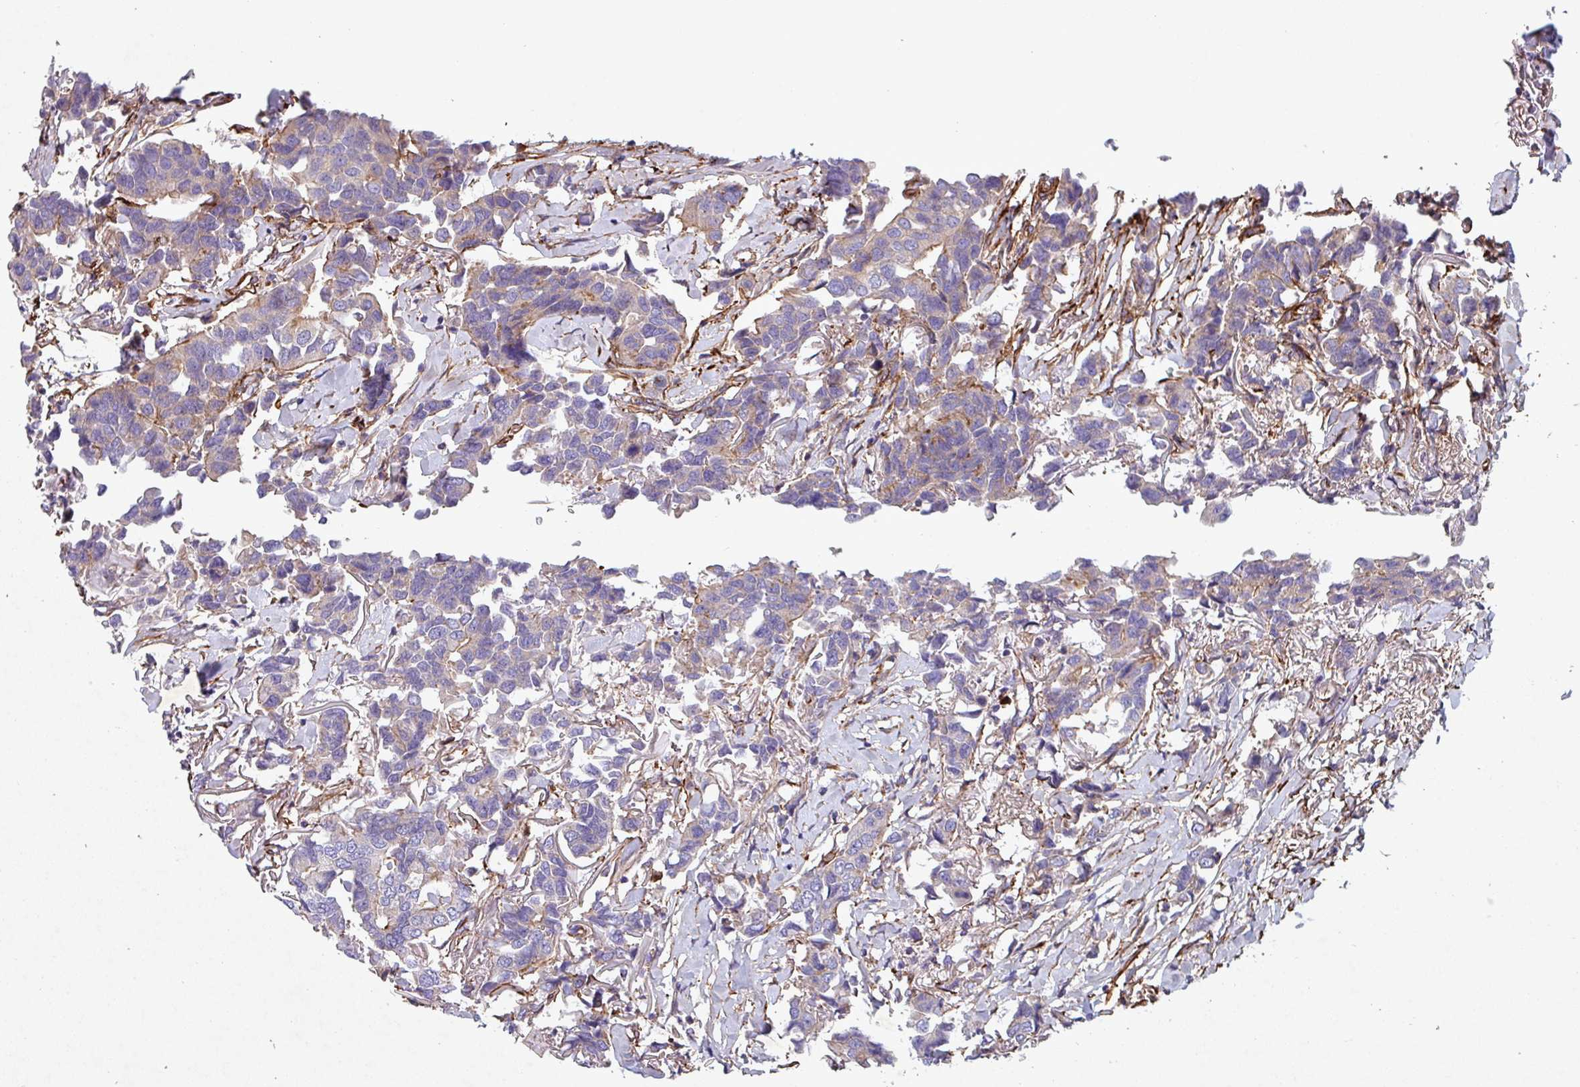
{"staining": {"intensity": "weak", "quantity": "<25%", "location": "cytoplasmic/membranous"}, "tissue": "breast cancer", "cell_type": "Tumor cells", "image_type": "cancer", "snomed": [{"axis": "morphology", "description": "Duct carcinoma"}, {"axis": "topography", "description": "Breast"}], "caption": "IHC photomicrograph of neoplastic tissue: human breast cancer stained with DAB (3,3'-diaminobenzidine) exhibits no significant protein positivity in tumor cells. (Brightfield microscopy of DAB immunohistochemistry (IHC) at high magnification).", "gene": "ATP2C2", "patient": {"sex": "female", "age": 80}}